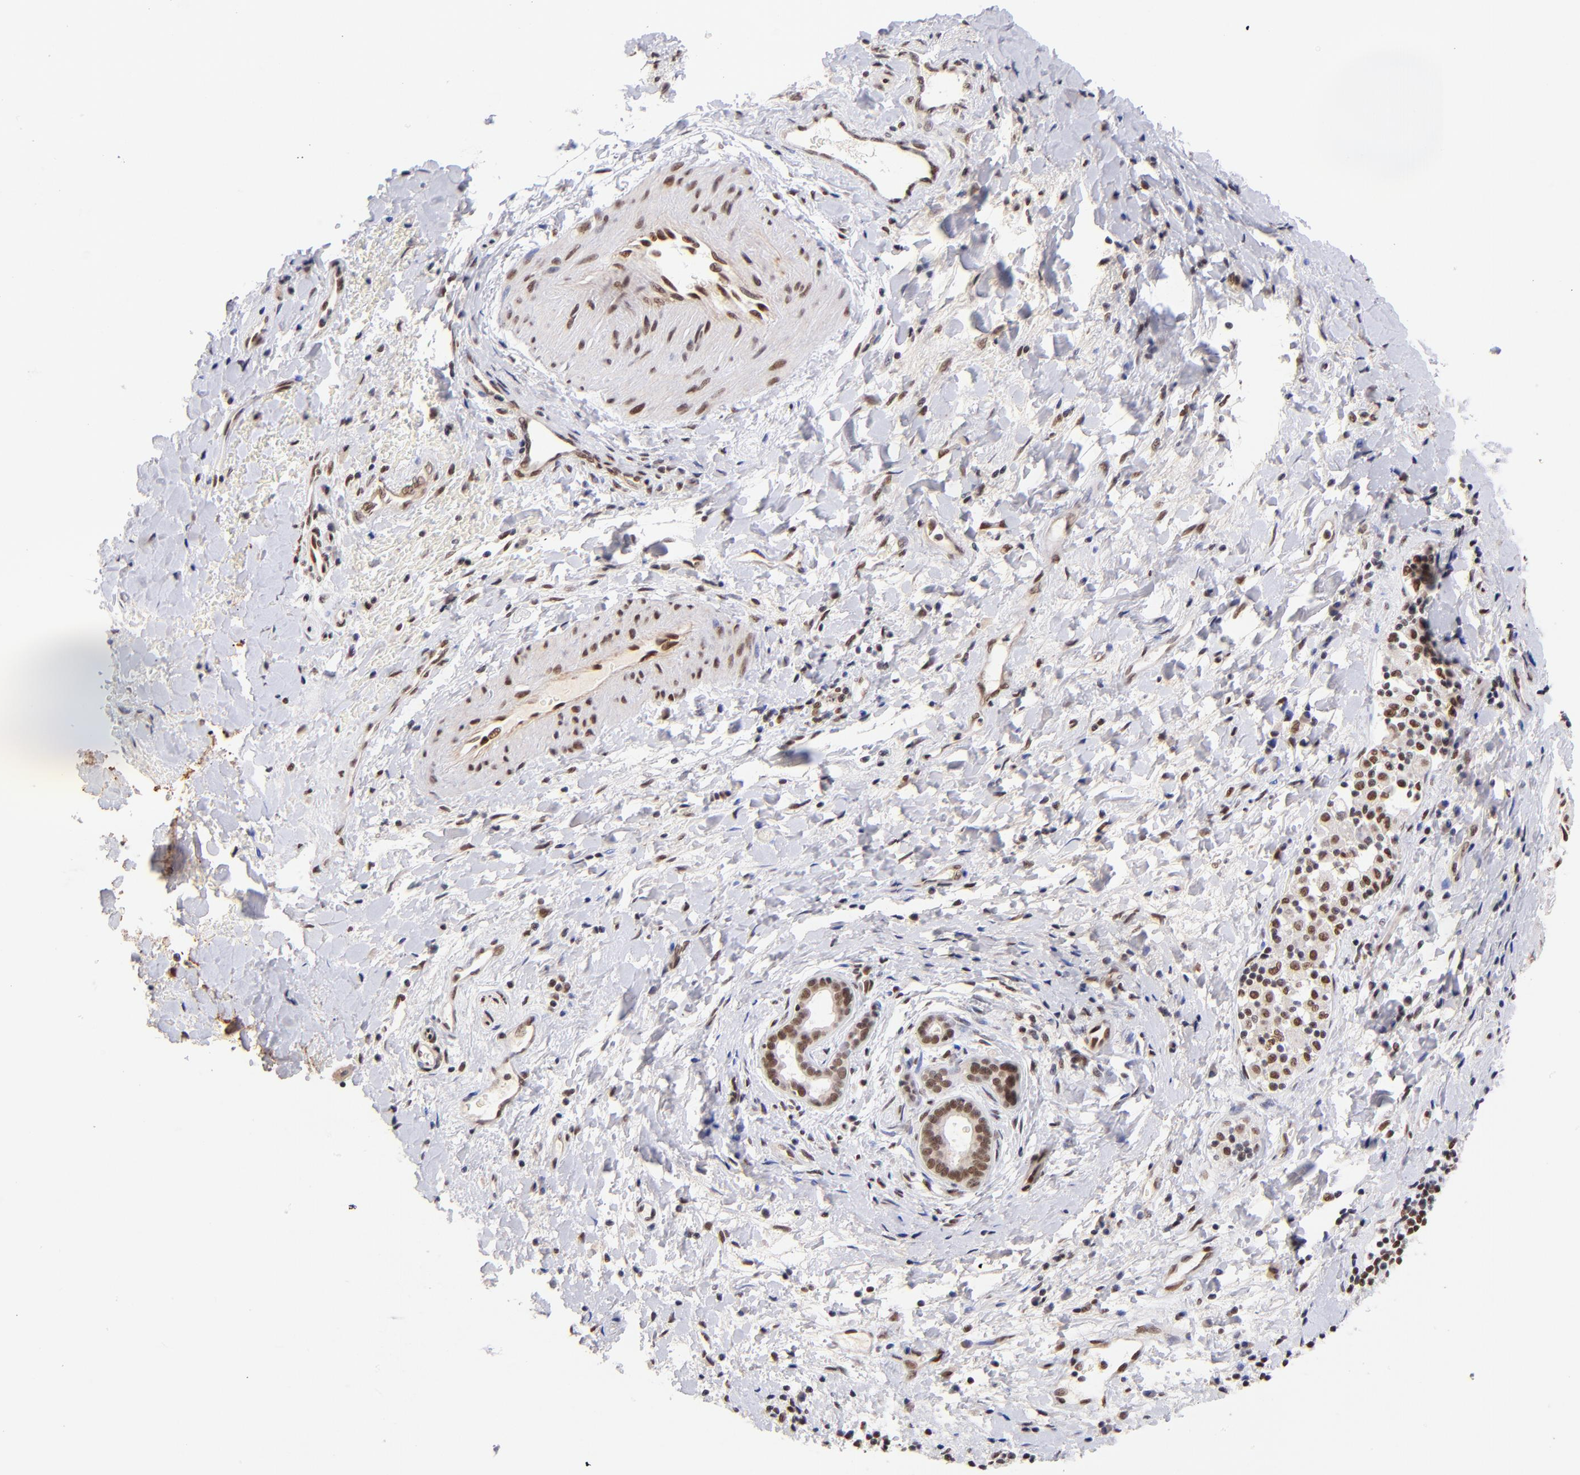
{"staining": {"intensity": "moderate", "quantity": ">75%", "location": "nuclear"}, "tissue": "liver cancer", "cell_type": "Tumor cells", "image_type": "cancer", "snomed": [{"axis": "morphology", "description": "Cholangiocarcinoma"}, {"axis": "topography", "description": "Liver"}], "caption": "Immunohistochemical staining of human cholangiocarcinoma (liver) displays medium levels of moderate nuclear protein expression in about >75% of tumor cells. The staining is performed using DAB brown chromogen to label protein expression. The nuclei are counter-stained blue using hematoxylin.", "gene": "MIDEAS", "patient": {"sex": "male", "age": 57}}